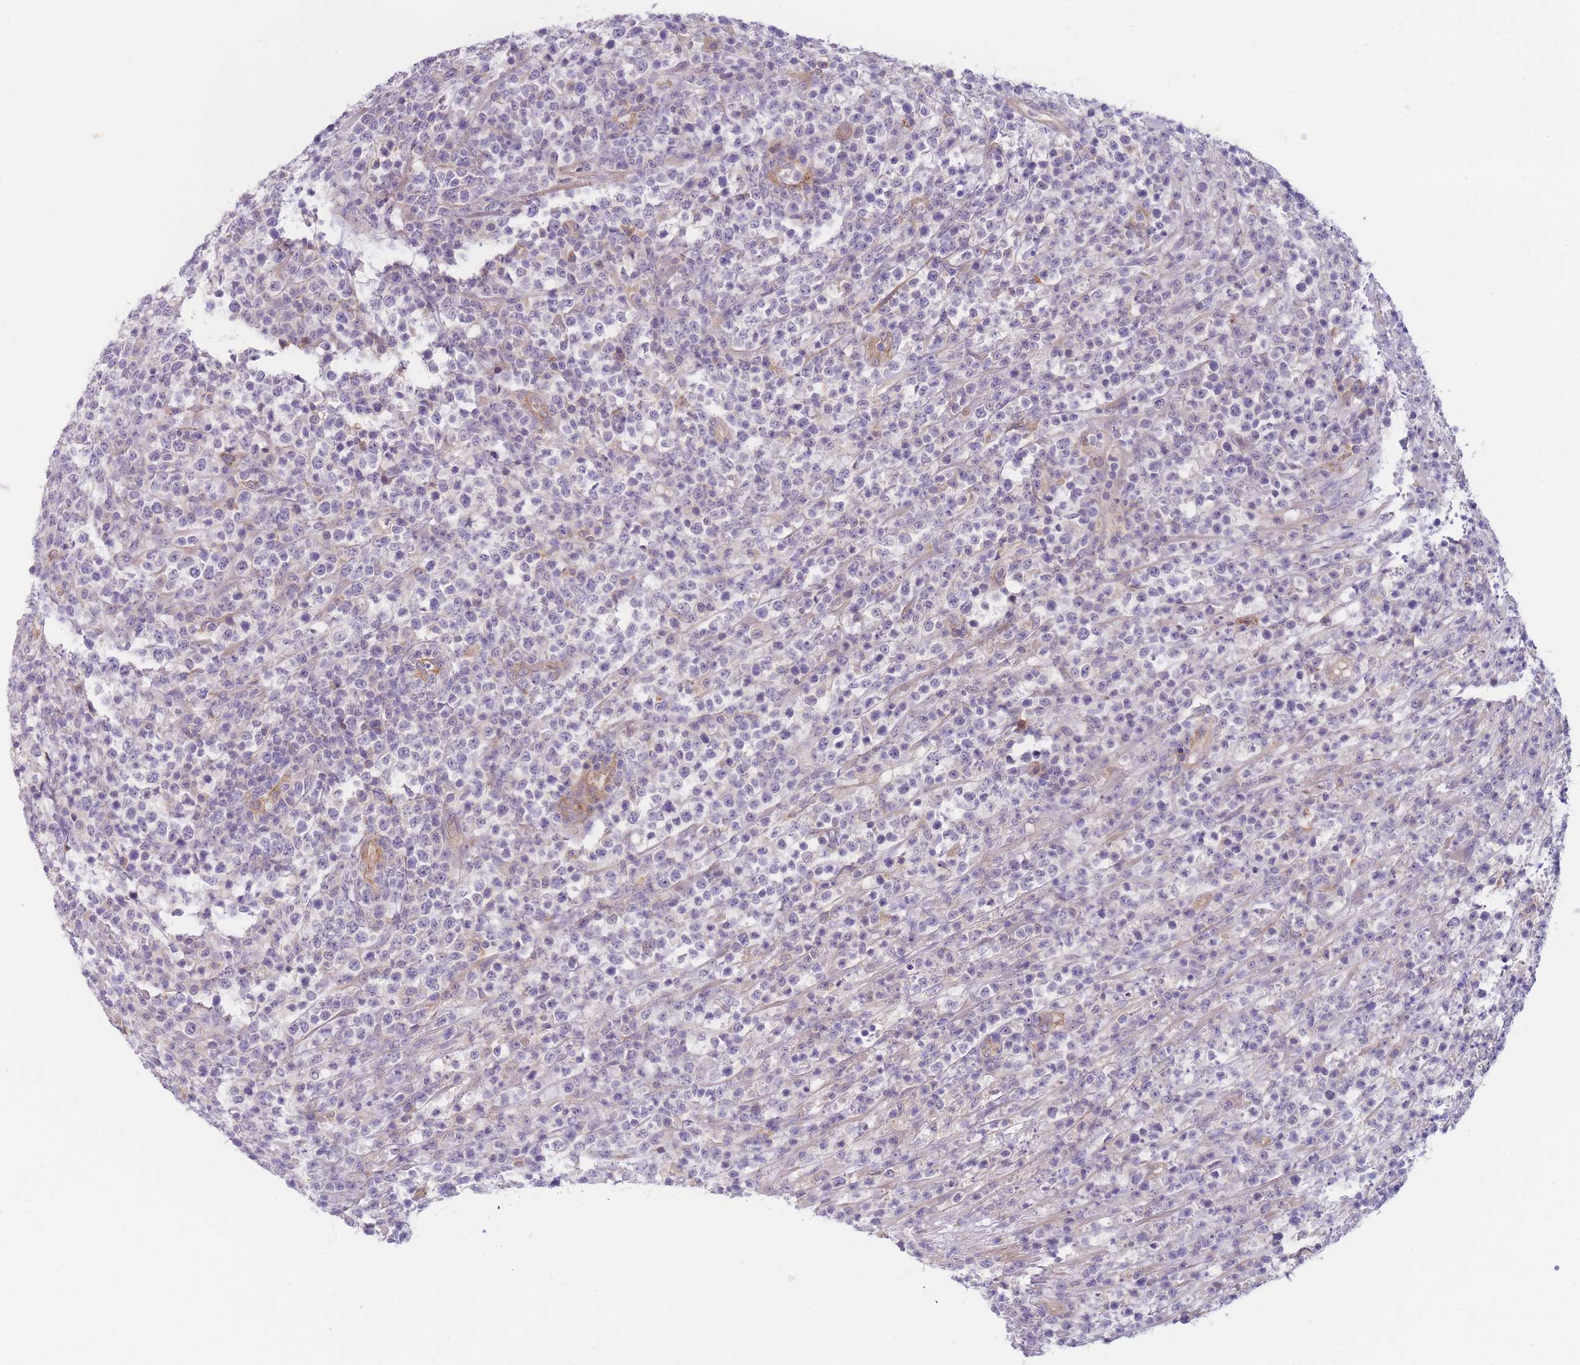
{"staining": {"intensity": "negative", "quantity": "none", "location": "none"}, "tissue": "lymphoma", "cell_type": "Tumor cells", "image_type": "cancer", "snomed": [{"axis": "morphology", "description": "Malignant lymphoma, non-Hodgkin's type, High grade"}, {"axis": "topography", "description": "Colon"}], "caption": "Protein analysis of malignant lymphoma, non-Hodgkin's type (high-grade) displays no significant positivity in tumor cells.", "gene": "WDR93", "patient": {"sex": "female", "age": 53}}